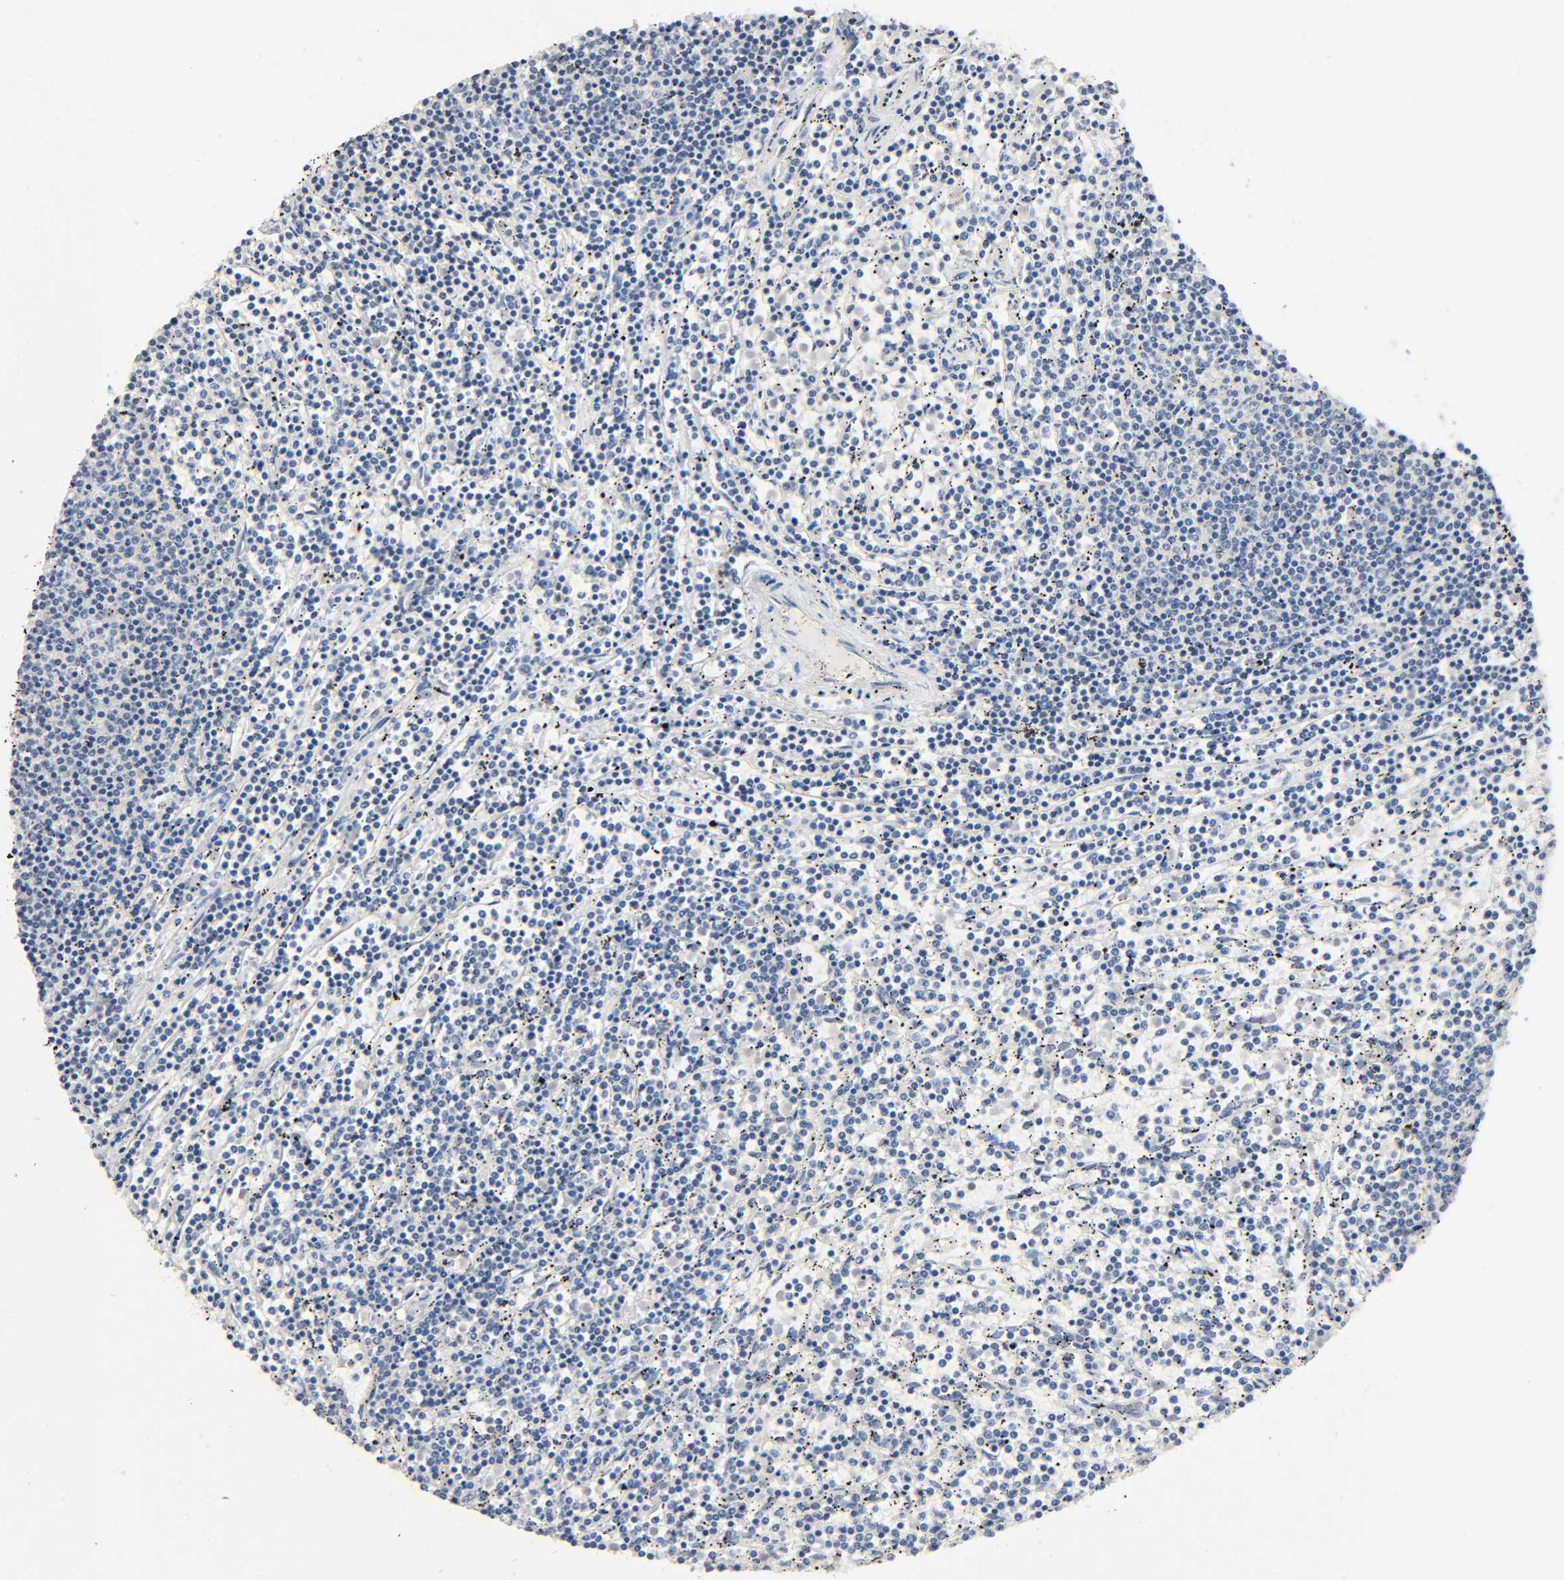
{"staining": {"intensity": "negative", "quantity": "none", "location": "none"}, "tissue": "lymphoma", "cell_type": "Tumor cells", "image_type": "cancer", "snomed": [{"axis": "morphology", "description": "Malignant lymphoma, non-Hodgkin's type, Low grade"}, {"axis": "topography", "description": "Spleen"}], "caption": "There is no significant expression in tumor cells of malignant lymphoma, non-Hodgkin's type (low-grade). The staining was performed using DAB (3,3'-diaminobenzidine) to visualize the protein expression in brown, while the nuclei were stained in blue with hematoxylin (Magnification: 20x).", "gene": "MAPKAPK5", "patient": {"sex": "female", "age": 50}}